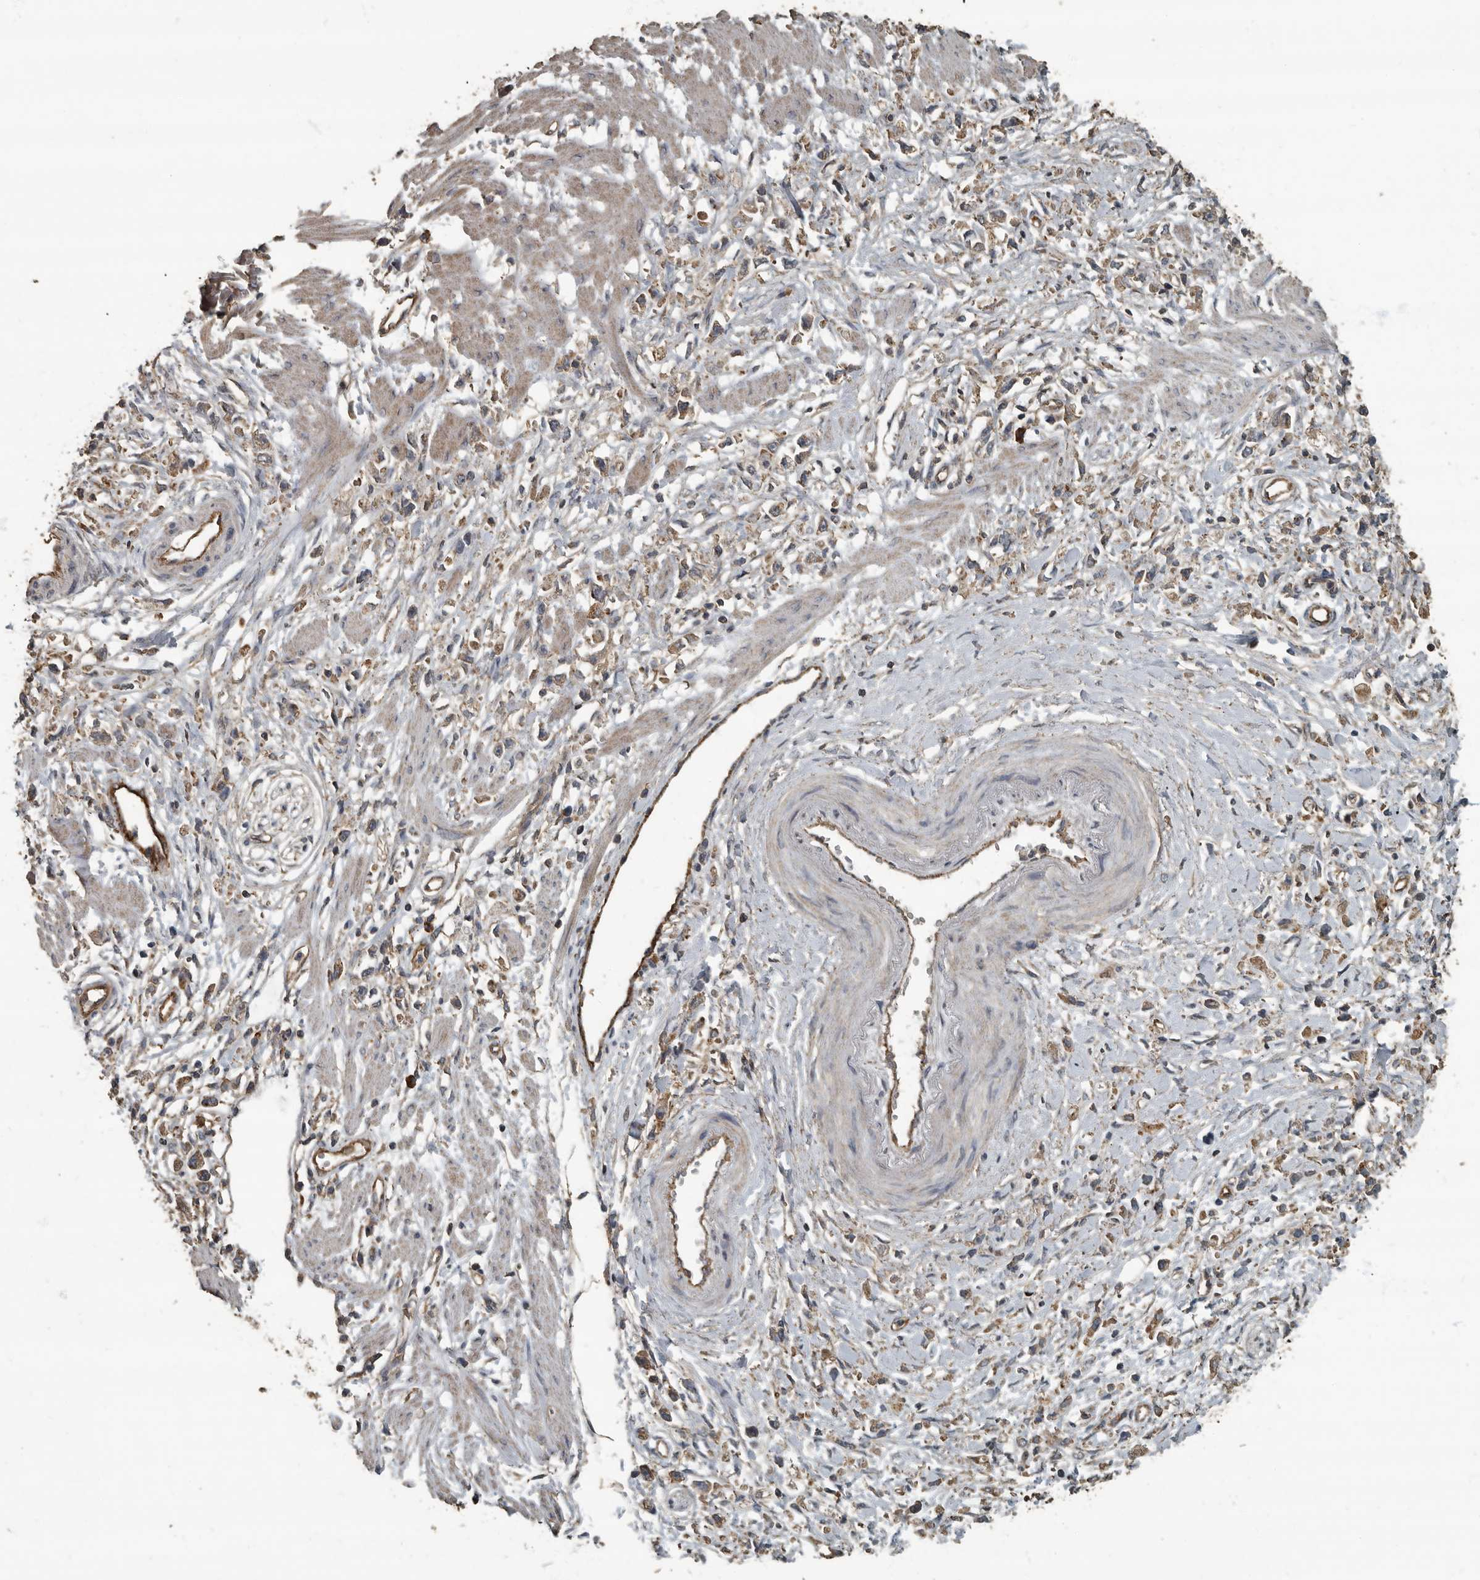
{"staining": {"intensity": "moderate", "quantity": ">75%", "location": "cytoplasmic/membranous"}, "tissue": "stomach cancer", "cell_type": "Tumor cells", "image_type": "cancer", "snomed": [{"axis": "morphology", "description": "Adenocarcinoma, NOS"}, {"axis": "topography", "description": "Stomach"}], "caption": "A photomicrograph of adenocarcinoma (stomach) stained for a protein exhibits moderate cytoplasmic/membranous brown staining in tumor cells.", "gene": "IL15RA", "patient": {"sex": "female", "age": 59}}